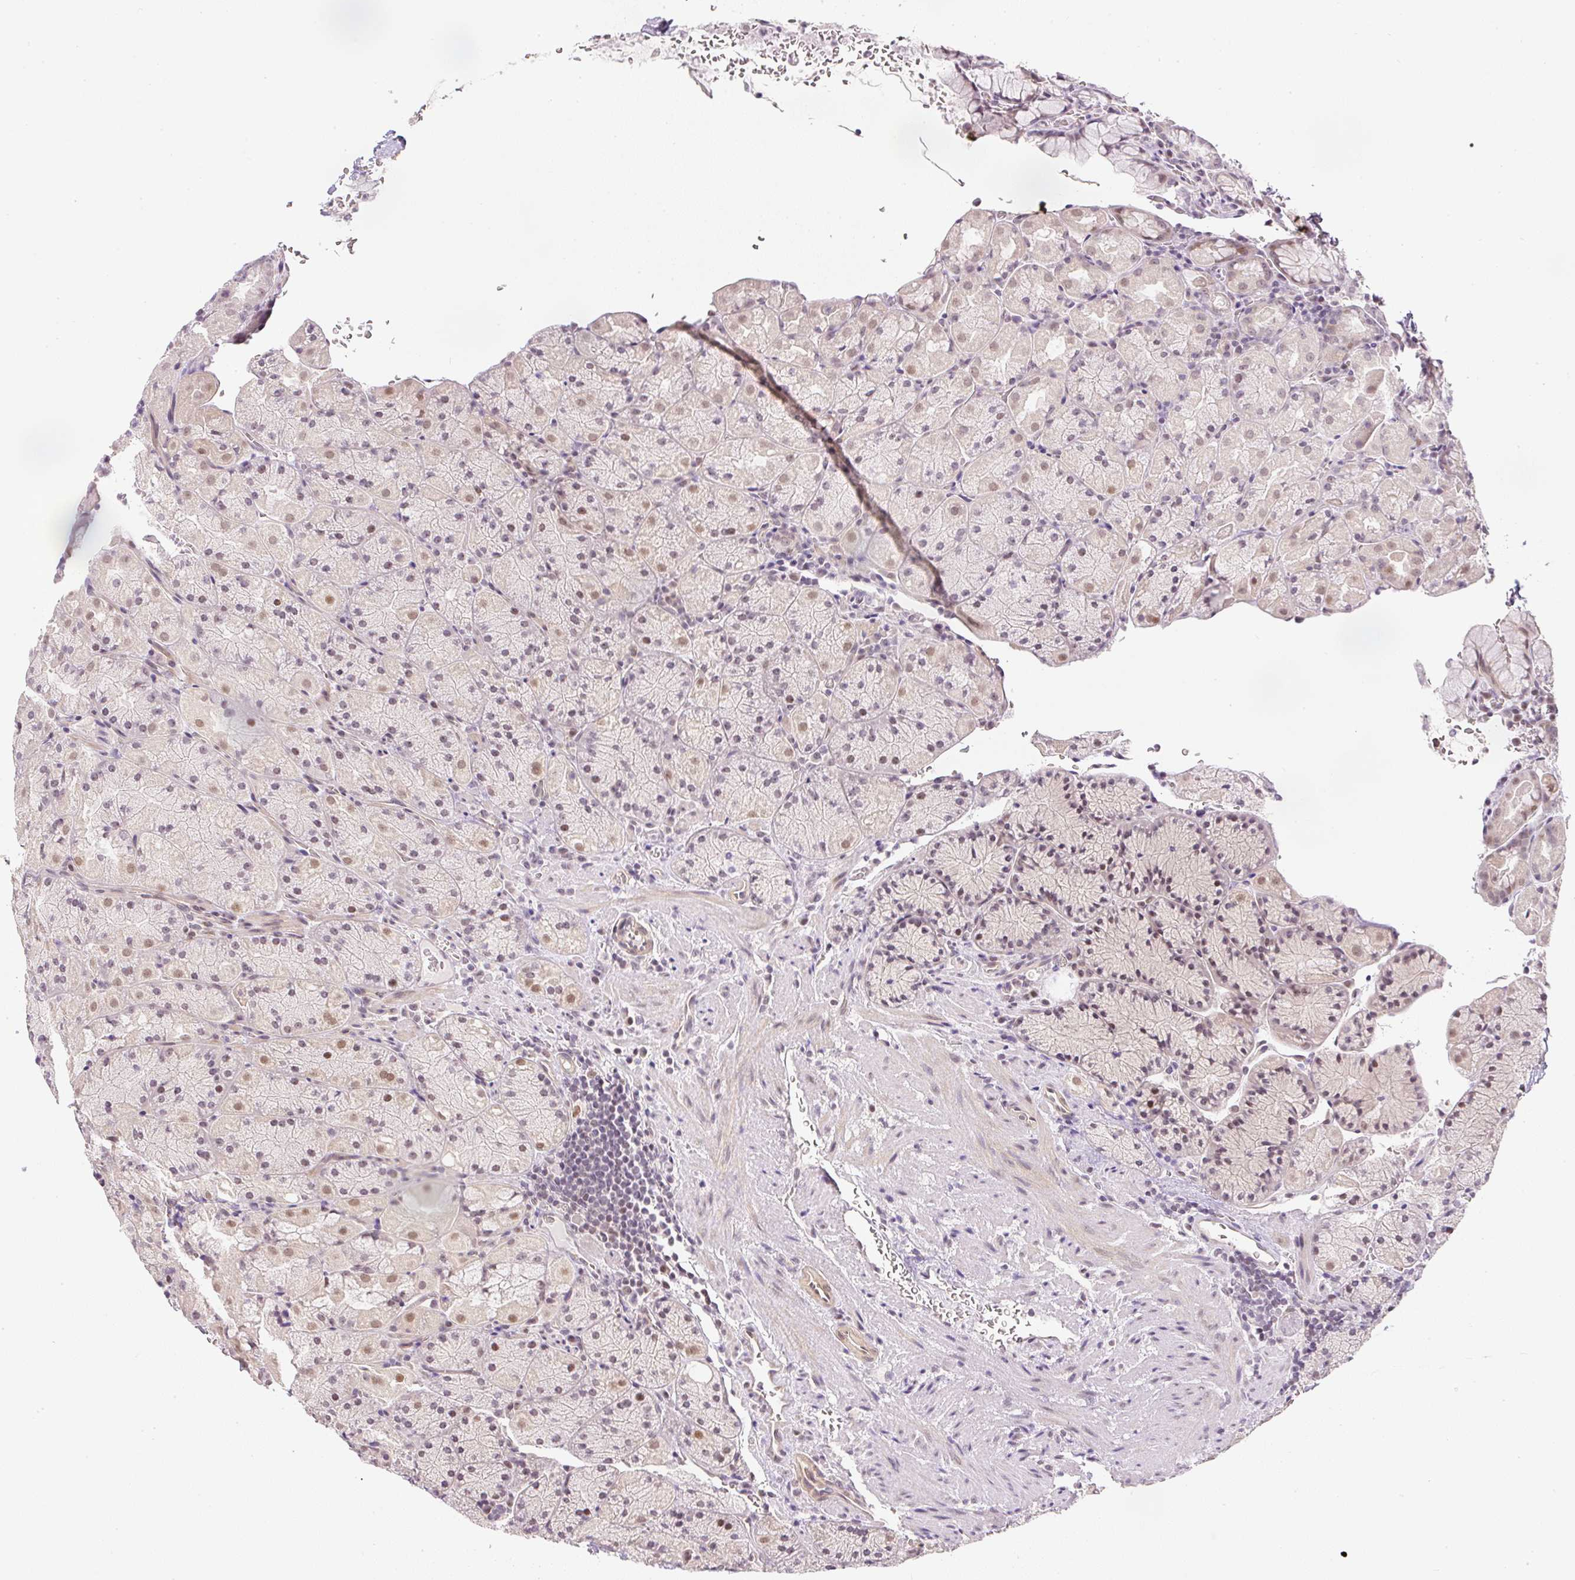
{"staining": {"intensity": "moderate", "quantity": "25%-75%", "location": "nuclear"}, "tissue": "stomach", "cell_type": "Glandular cells", "image_type": "normal", "snomed": [{"axis": "morphology", "description": "Normal tissue, NOS"}, {"axis": "topography", "description": "Stomach, upper"}, {"axis": "topography", "description": "Stomach, lower"}], "caption": "Glandular cells display medium levels of moderate nuclear expression in about 25%-75% of cells in normal stomach.", "gene": "DPPA4", "patient": {"sex": "male", "age": 80}}